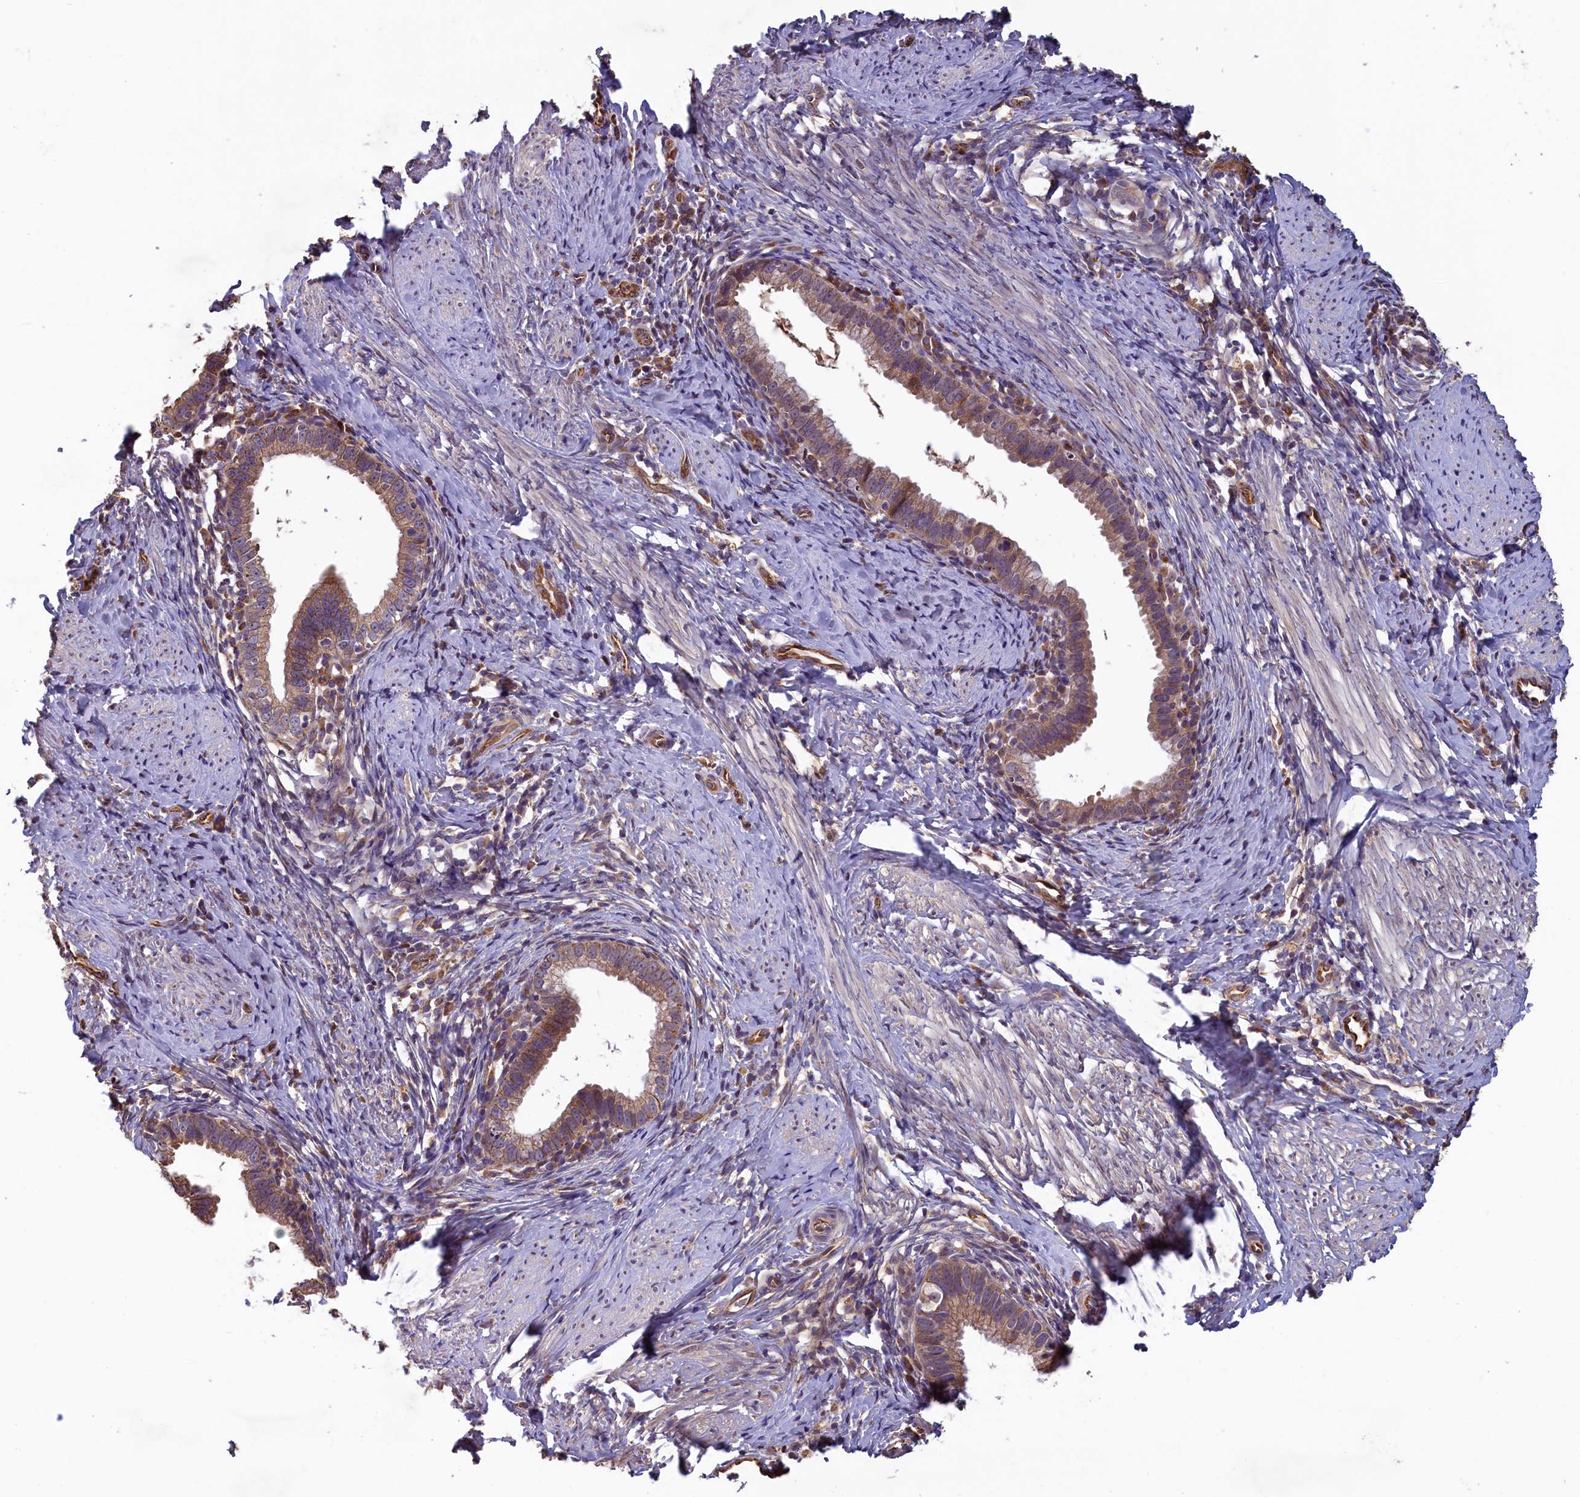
{"staining": {"intensity": "moderate", "quantity": ">75%", "location": "cytoplasmic/membranous"}, "tissue": "cervical cancer", "cell_type": "Tumor cells", "image_type": "cancer", "snomed": [{"axis": "morphology", "description": "Adenocarcinoma, NOS"}, {"axis": "topography", "description": "Cervix"}], "caption": "Human adenocarcinoma (cervical) stained for a protein (brown) displays moderate cytoplasmic/membranous positive staining in about >75% of tumor cells.", "gene": "ACSBG1", "patient": {"sex": "female", "age": 36}}